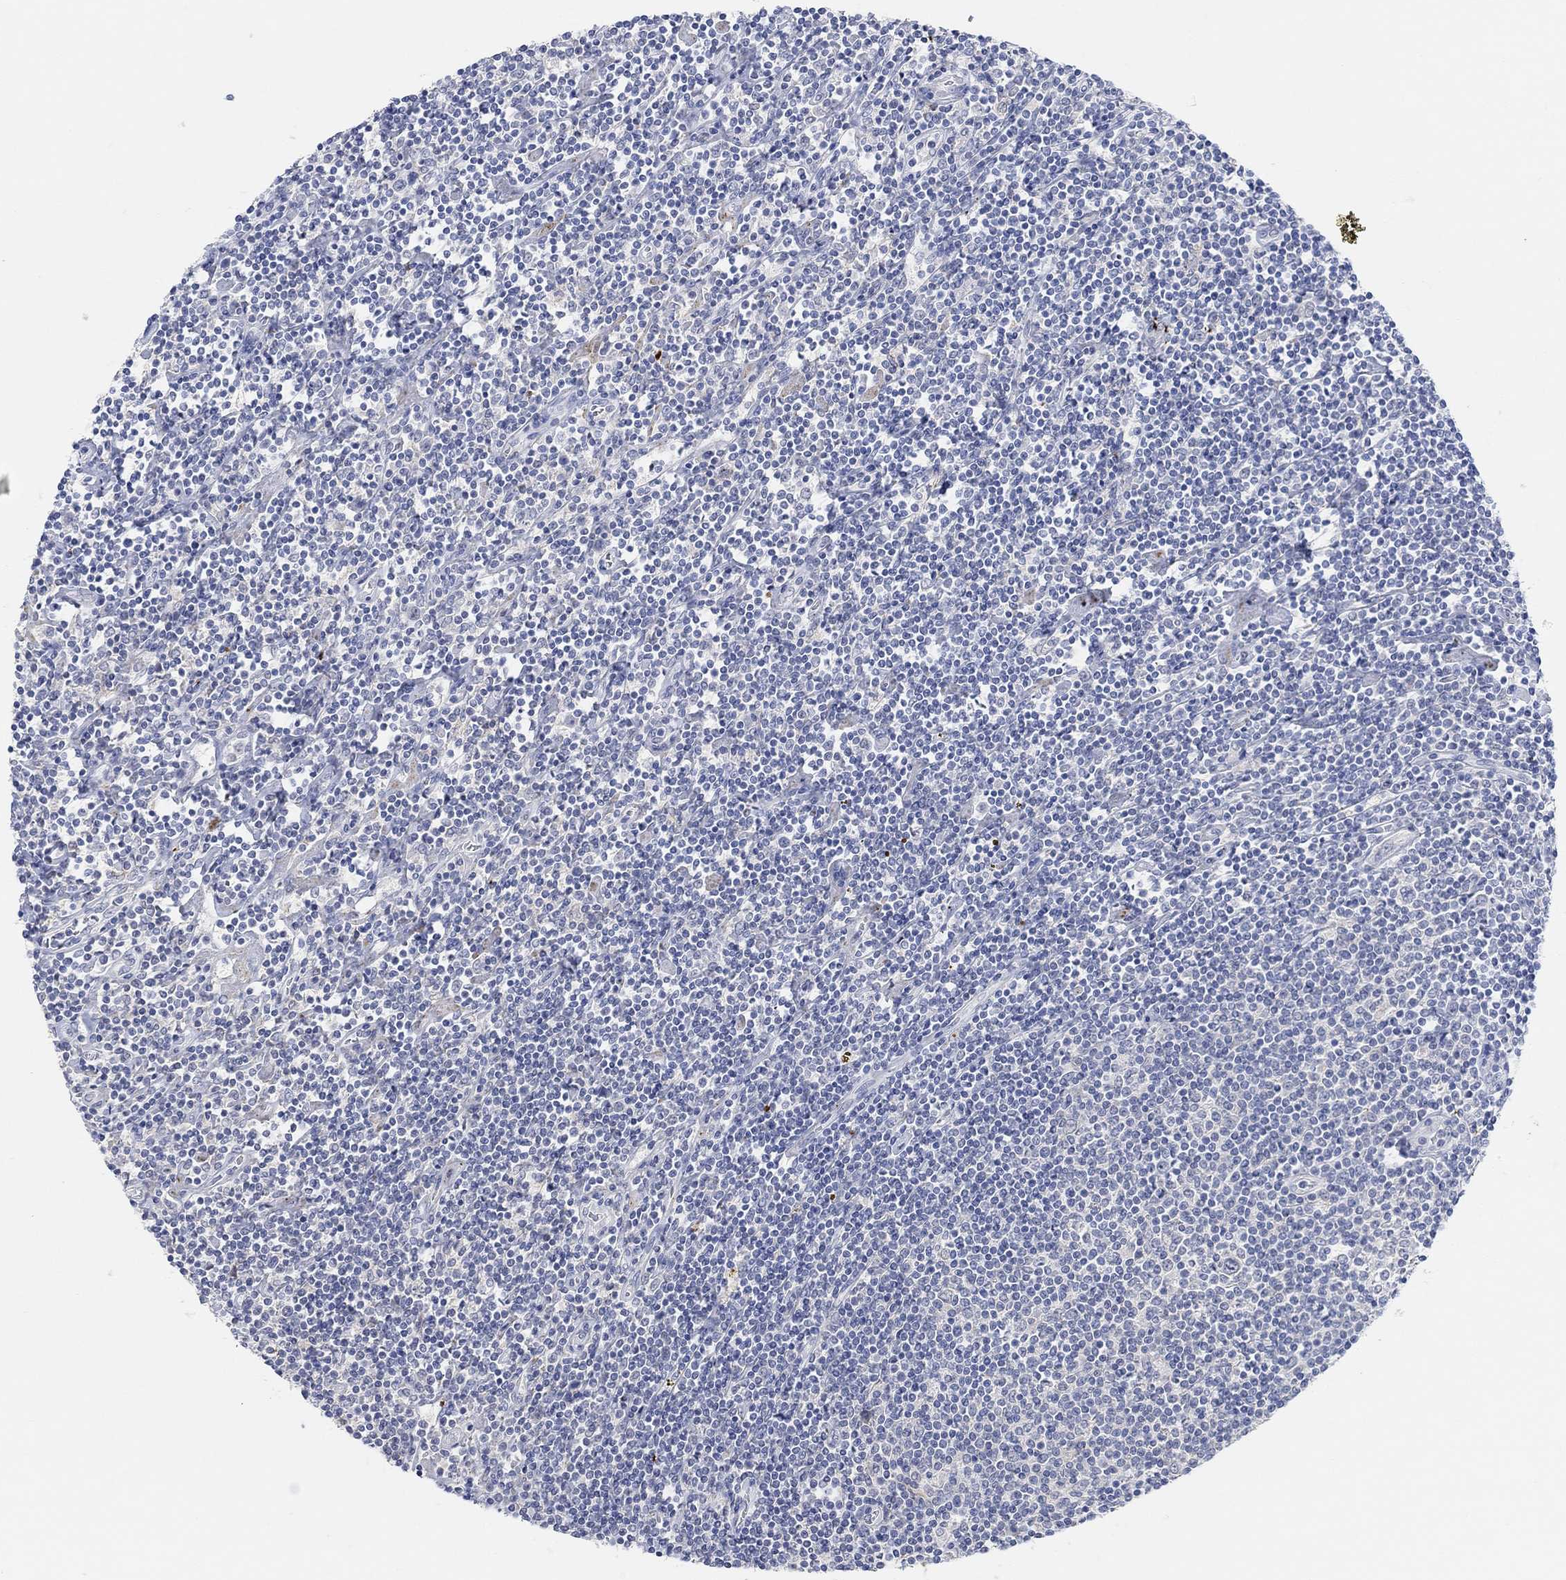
{"staining": {"intensity": "negative", "quantity": "none", "location": "none"}, "tissue": "lymphoma", "cell_type": "Tumor cells", "image_type": "cancer", "snomed": [{"axis": "morphology", "description": "Hodgkin's disease, NOS"}, {"axis": "topography", "description": "Lymph node"}], "caption": "Human lymphoma stained for a protein using immunohistochemistry (IHC) exhibits no positivity in tumor cells.", "gene": "RIMS1", "patient": {"sex": "male", "age": 40}}